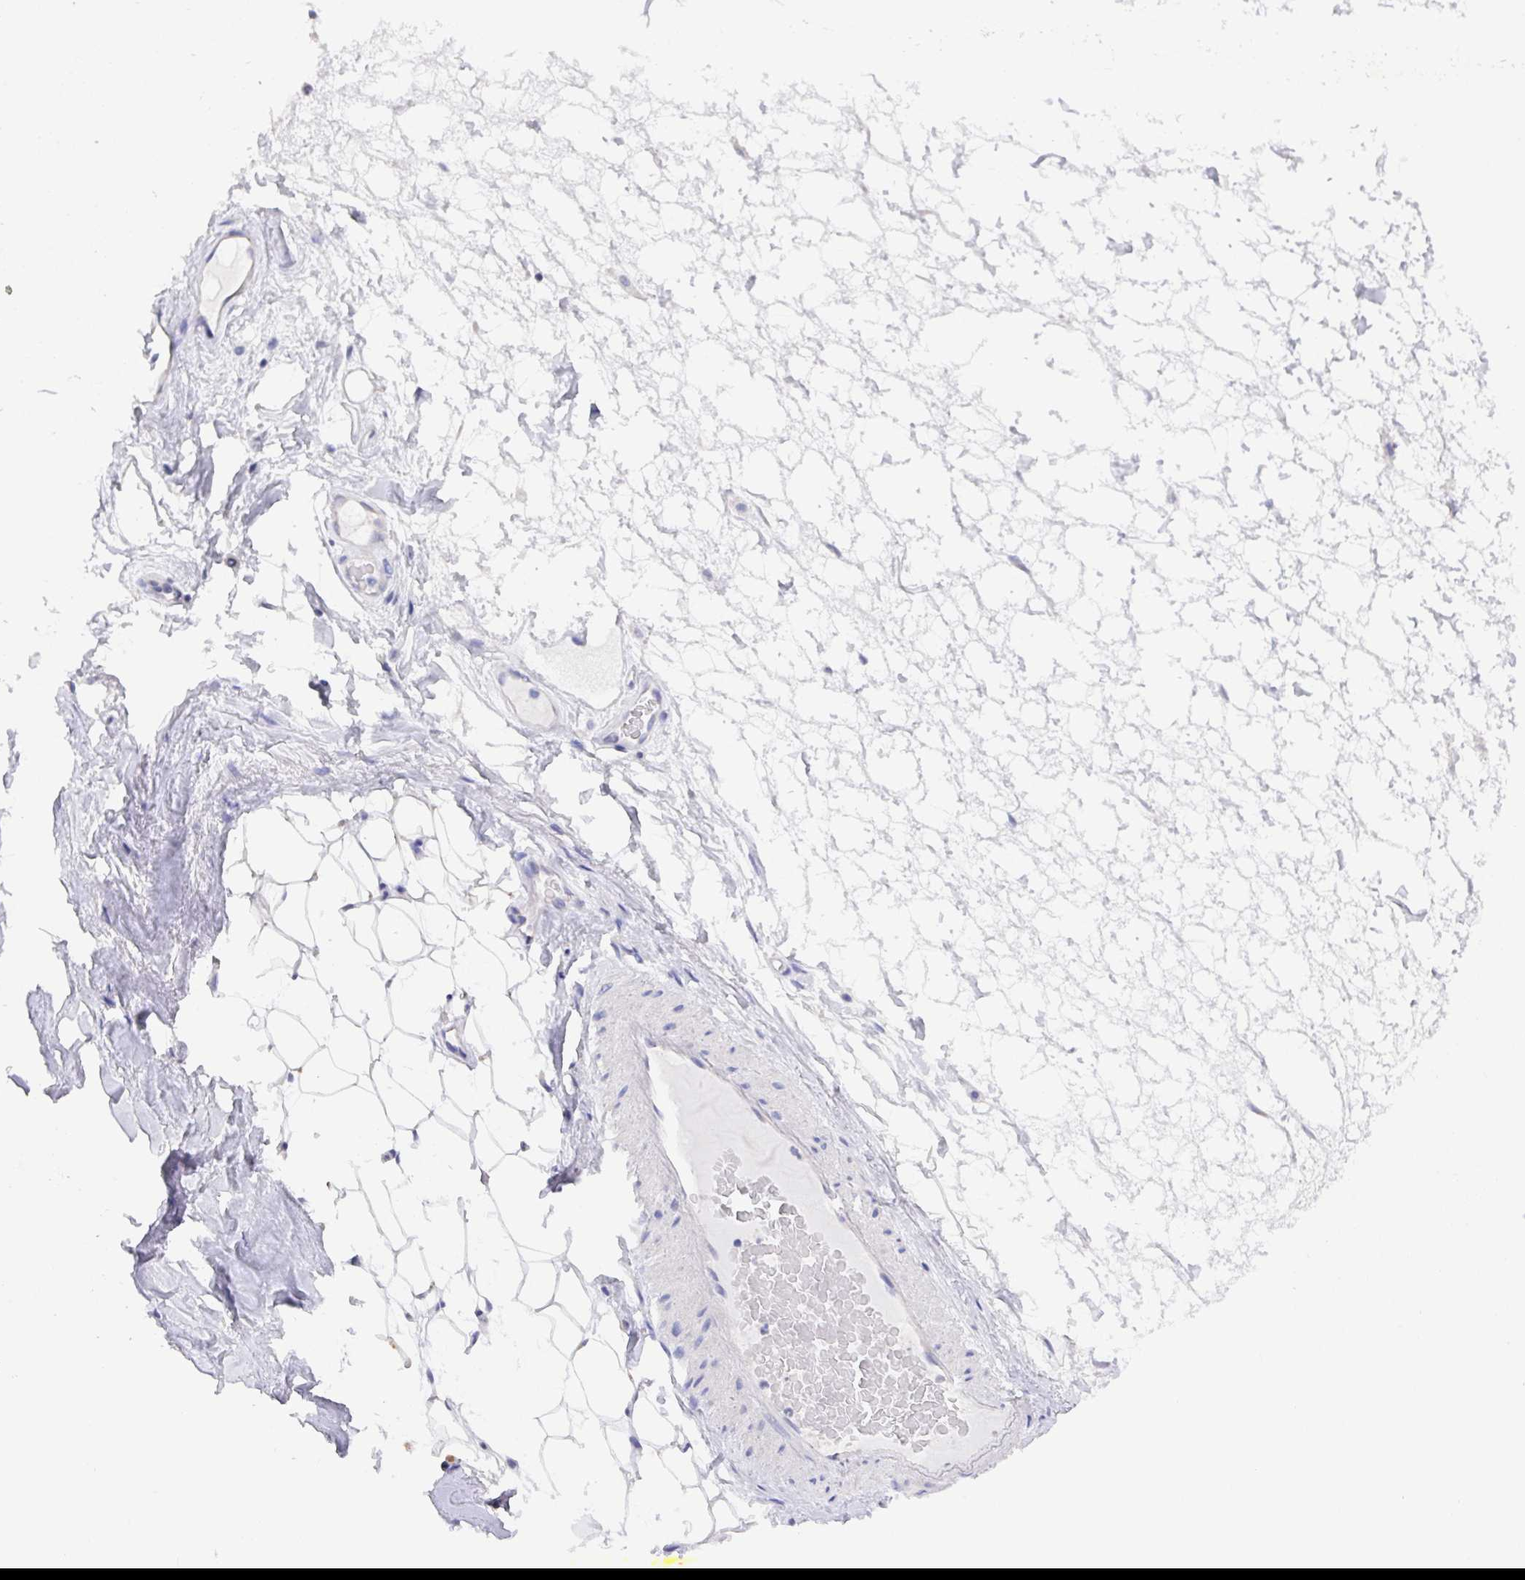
{"staining": {"intensity": "negative", "quantity": "none", "location": "none"}, "tissue": "adipose tissue", "cell_type": "Adipocytes", "image_type": "normal", "snomed": [{"axis": "morphology", "description": "Normal tissue, NOS"}, {"axis": "topography", "description": "Lymph node"}, {"axis": "topography", "description": "Cartilage tissue"}, {"axis": "topography", "description": "Nasopharynx"}], "caption": "Immunohistochemistry micrograph of benign adipose tissue stained for a protein (brown), which shows no expression in adipocytes.", "gene": "PRG3", "patient": {"sex": "male", "age": 63}}